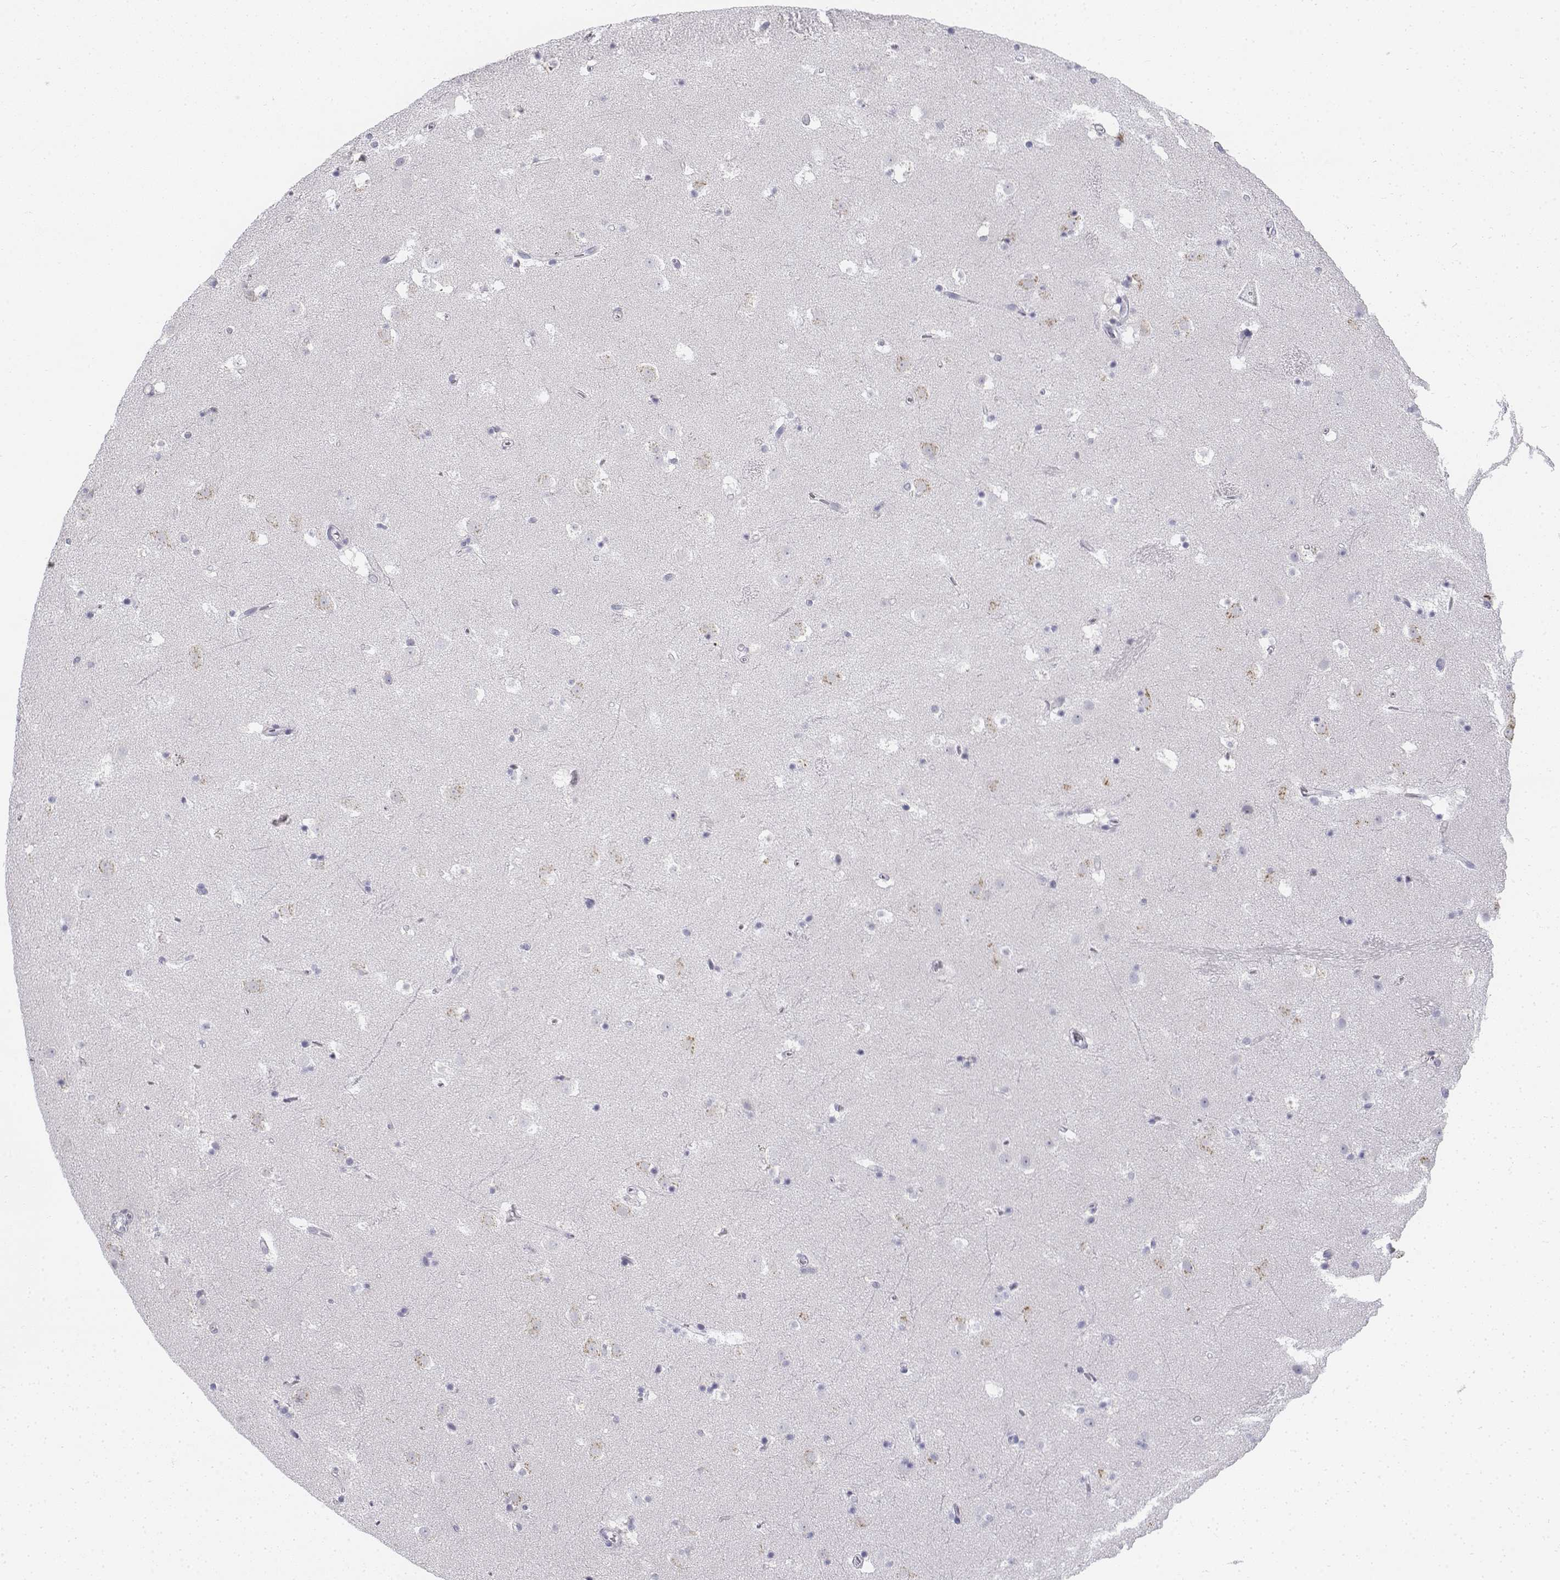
{"staining": {"intensity": "negative", "quantity": "none", "location": "none"}, "tissue": "caudate", "cell_type": "Glial cells", "image_type": "normal", "snomed": [{"axis": "morphology", "description": "Normal tissue, NOS"}, {"axis": "topography", "description": "Lateral ventricle wall"}], "caption": "An IHC image of normal caudate is shown. There is no staining in glial cells of caudate. The staining is performed using DAB brown chromogen with nuclei counter-stained in using hematoxylin.", "gene": "PENK", "patient": {"sex": "male", "age": 37}}